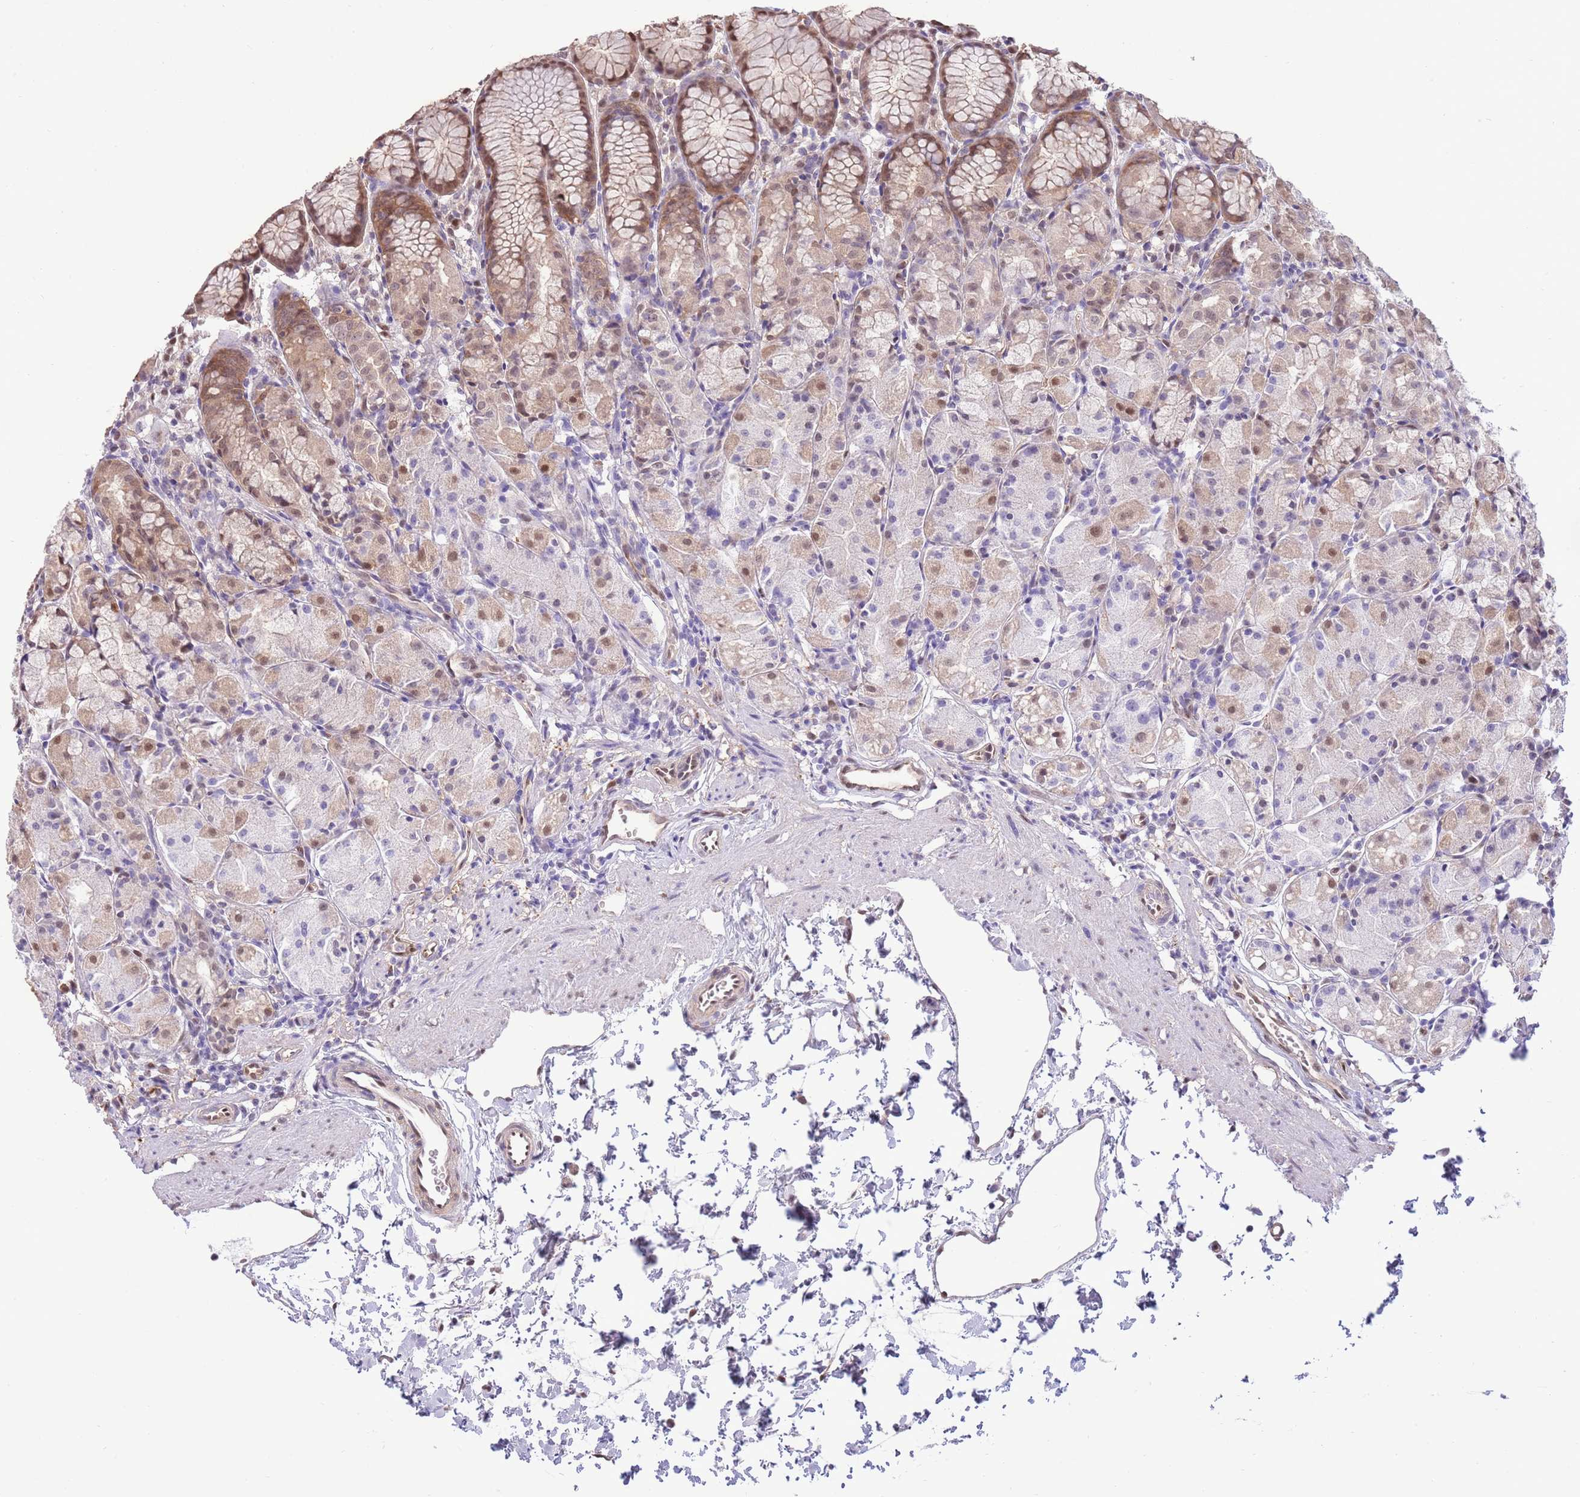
{"staining": {"intensity": "moderate", "quantity": "25%-75%", "location": "cytoplasmic/membranous,nuclear"}, "tissue": "stomach", "cell_type": "Glandular cells", "image_type": "normal", "snomed": [{"axis": "morphology", "description": "Normal tissue, NOS"}, {"axis": "topography", "description": "Stomach, upper"}], "caption": "Immunohistochemistry of unremarkable stomach displays medium levels of moderate cytoplasmic/membranous,nuclear staining in approximately 25%-75% of glandular cells.", "gene": "NSFL1C", "patient": {"sex": "male", "age": 47}}